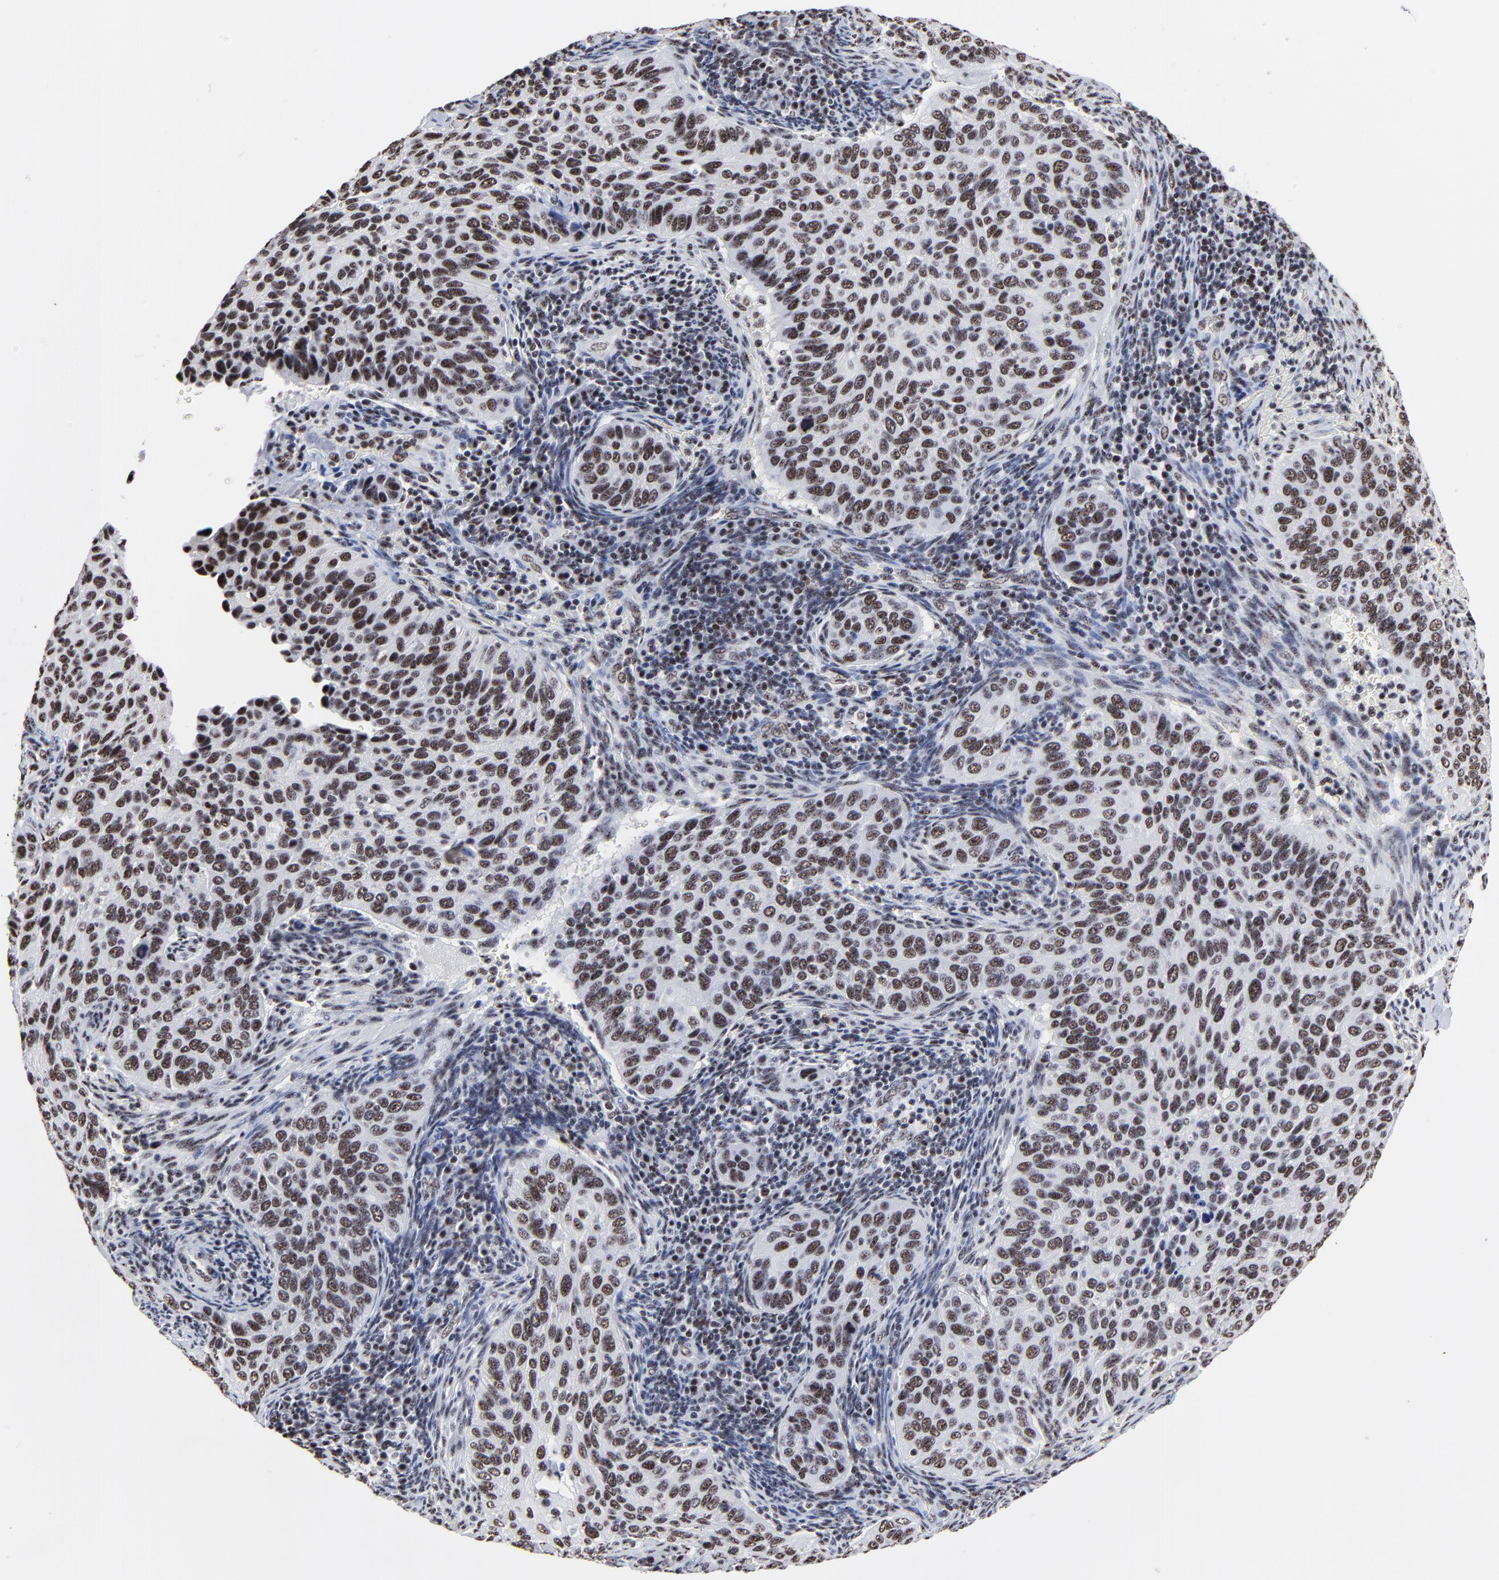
{"staining": {"intensity": "moderate", "quantity": "25%-75%", "location": "nuclear"}, "tissue": "cervical cancer", "cell_type": "Tumor cells", "image_type": "cancer", "snomed": [{"axis": "morphology", "description": "Adenocarcinoma, NOS"}, {"axis": "topography", "description": "Cervix"}], "caption": "Human cervical adenocarcinoma stained with a protein marker exhibits moderate staining in tumor cells.", "gene": "MBD4", "patient": {"sex": "female", "age": 29}}